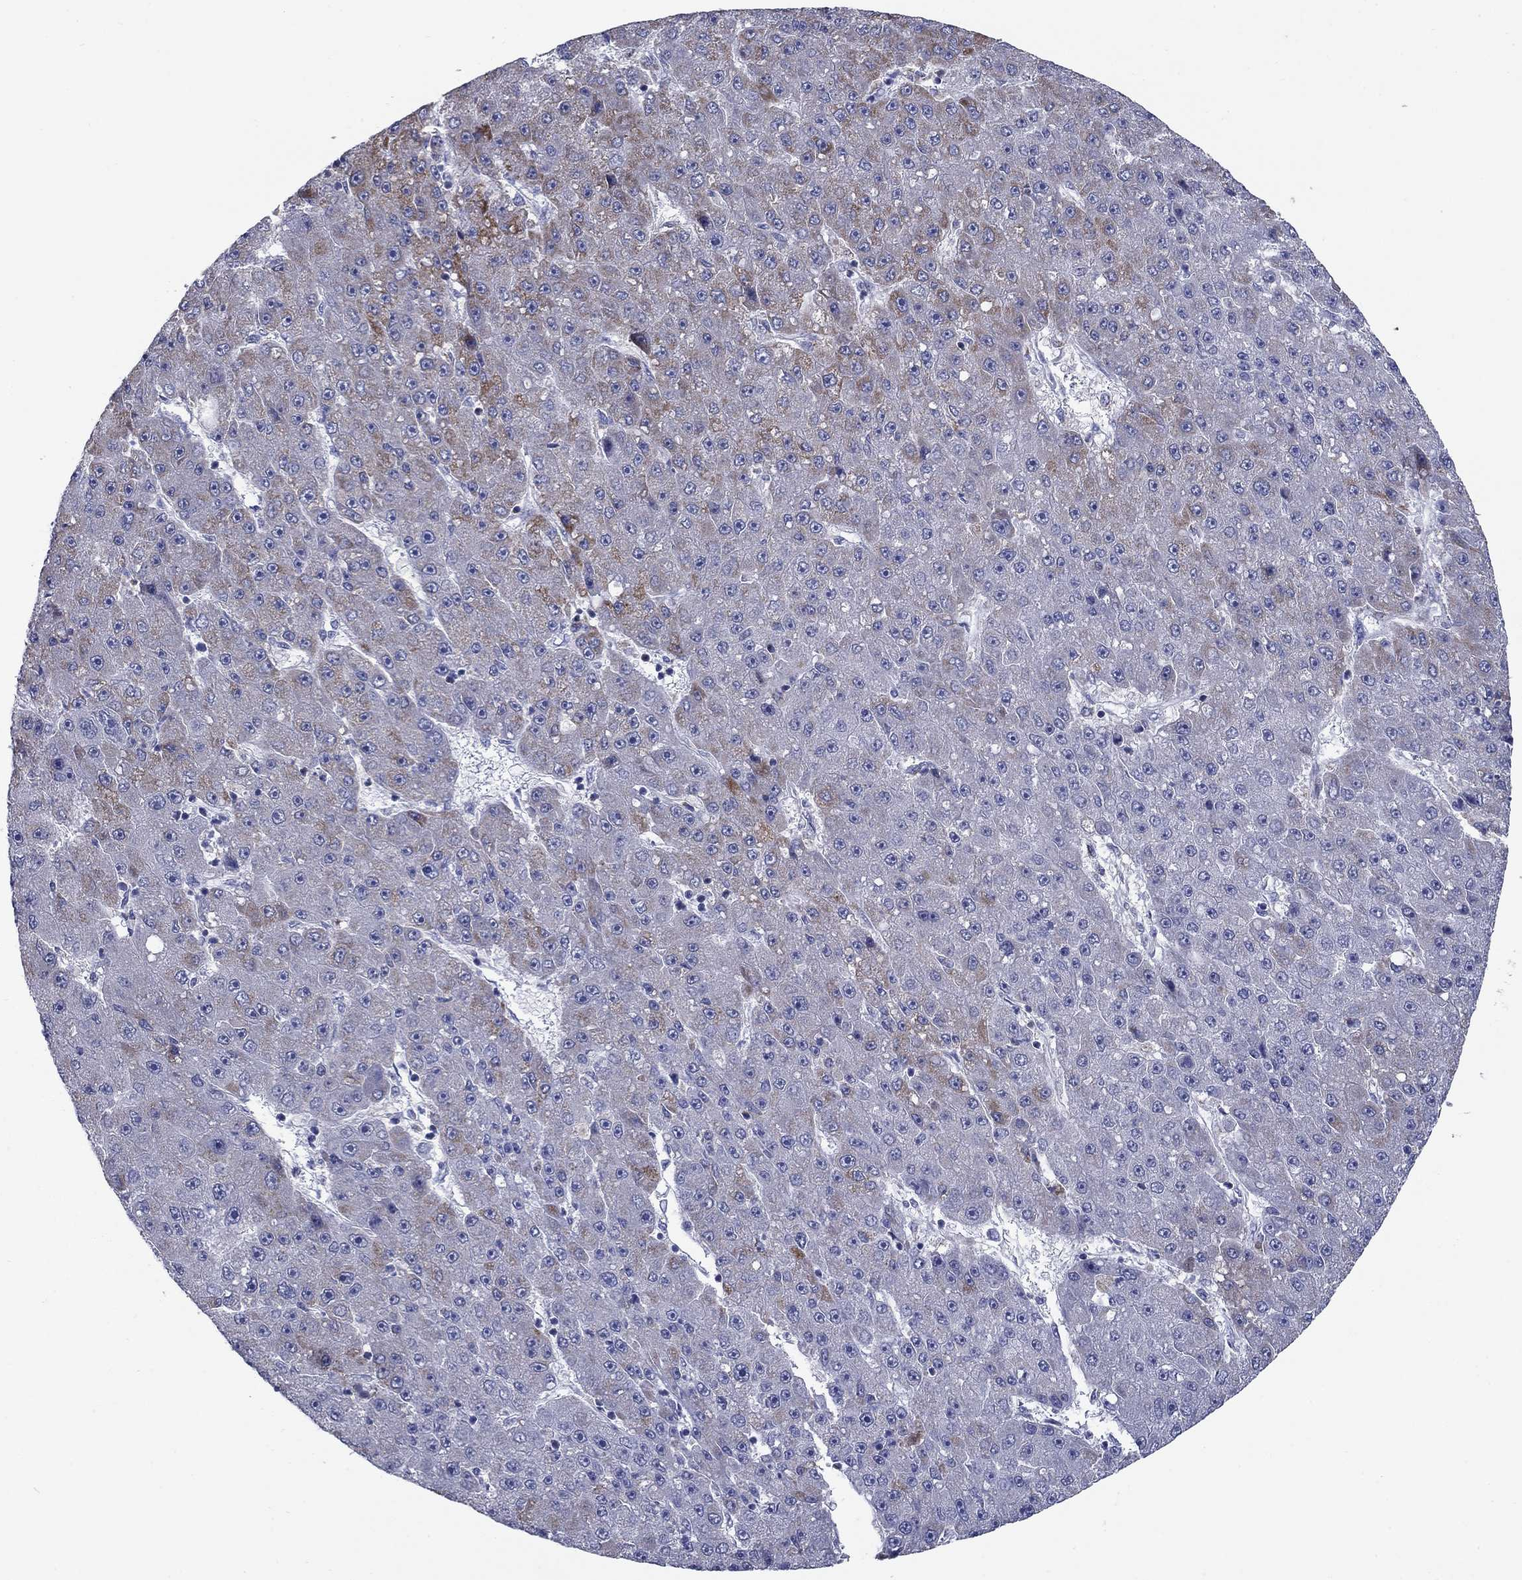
{"staining": {"intensity": "moderate", "quantity": "25%-75%", "location": "cytoplasmic/membranous"}, "tissue": "liver cancer", "cell_type": "Tumor cells", "image_type": "cancer", "snomed": [{"axis": "morphology", "description": "Carcinoma, Hepatocellular, NOS"}, {"axis": "topography", "description": "Liver"}], "caption": "Hepatocellular carcinoma (liver) stained with a protein marker reveals moderate staining in tumor cells.", "gene": "NDUFA4L2", "patient": {"sex": "male", "age": 67}}